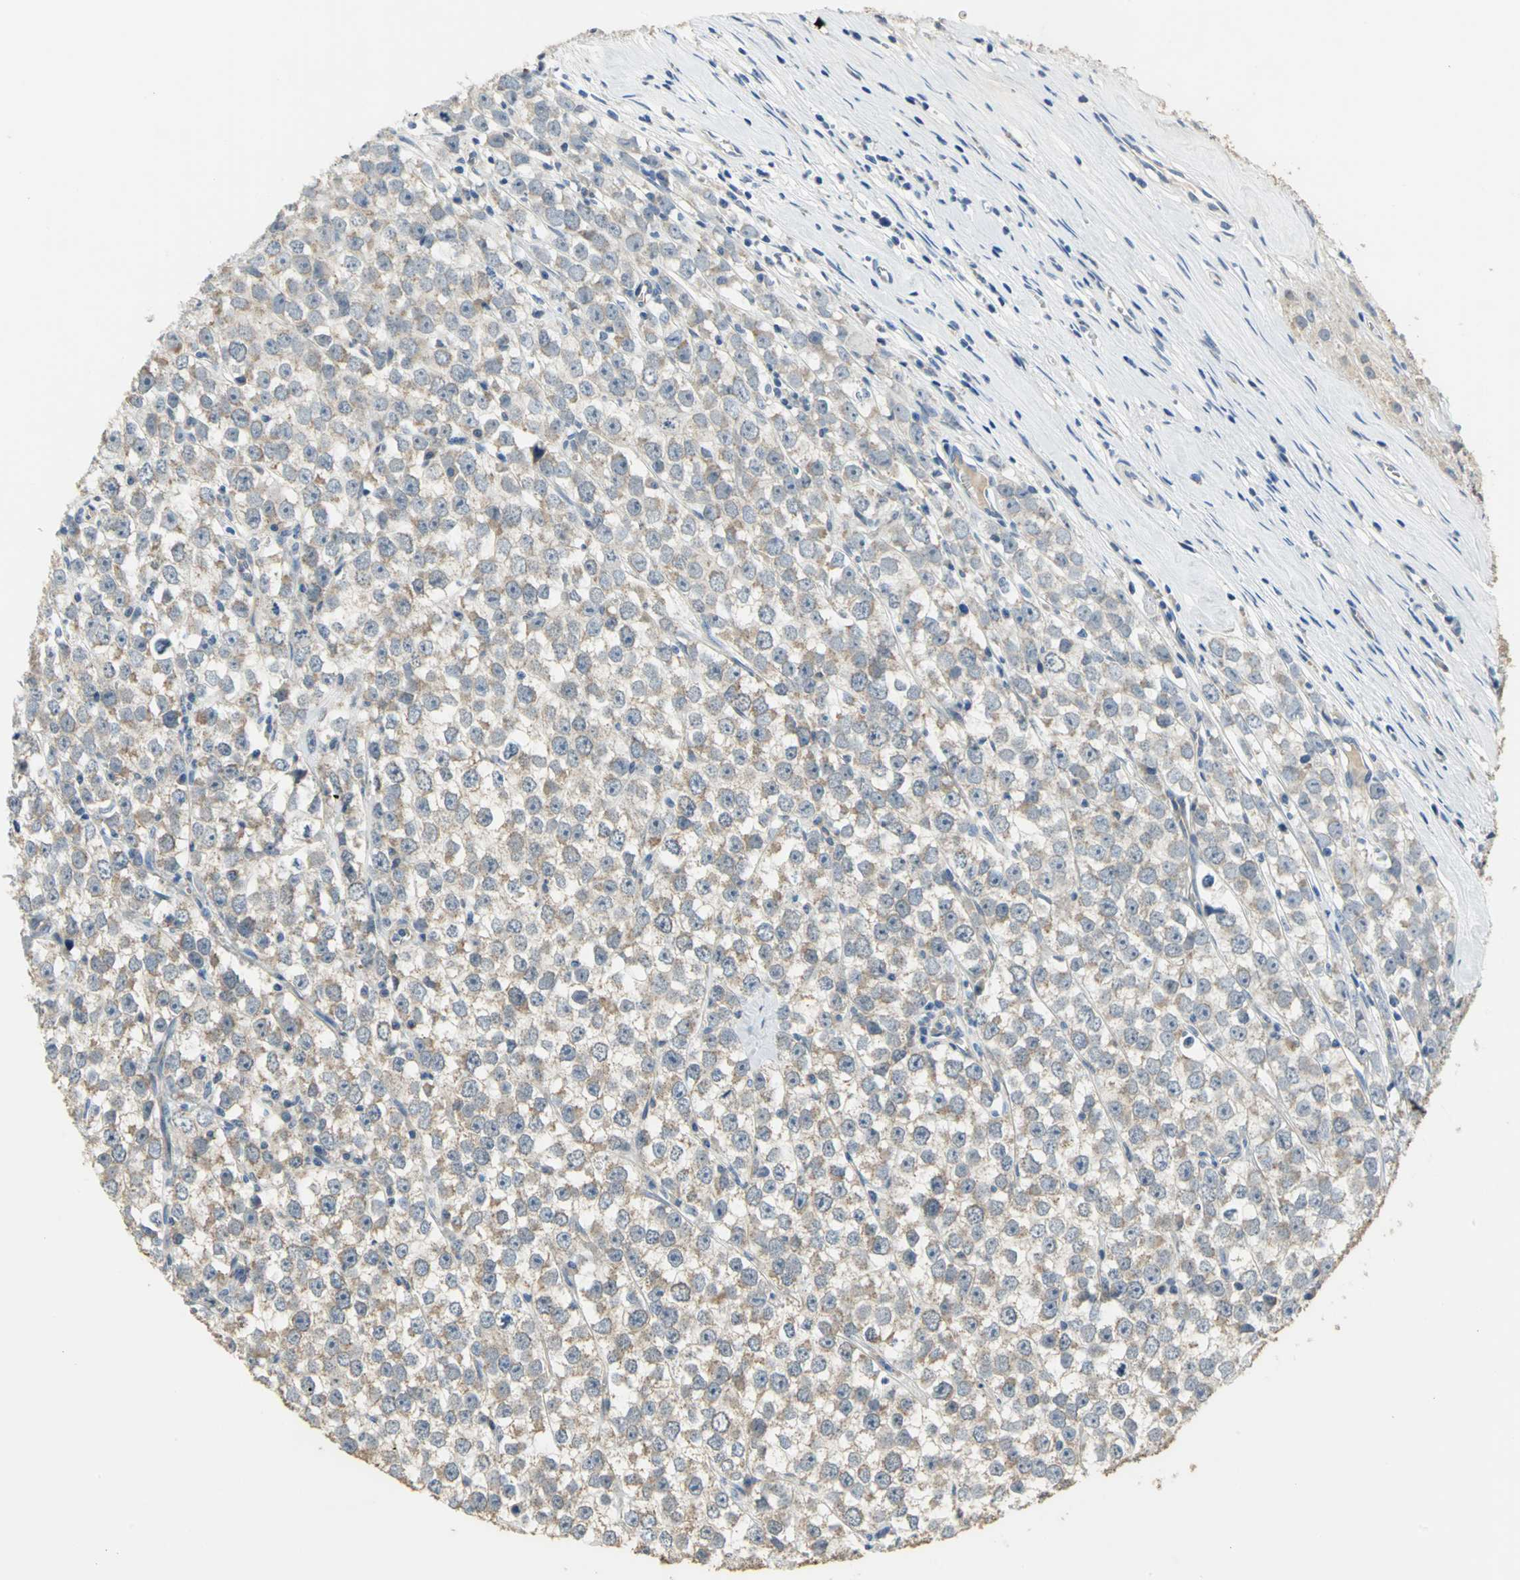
{"staining": {"intensity": "weak", "quantity": ">75%", "location": "cytoplasmic/membranous"}, "tissue": "testis cancer", "cell_type": "Tumor cells", "image_type": "cancer", "snomed": [{"axis": "morphology", "description": "Seminoma, NOS"}, {"axis": "morphology", "description": "Carcinoma, Embryonal, NOS"}, {"axis": "topography", "description": "Testis"}], "caption": "Testis cancer stained with a brown dye demonstrates weak cytoplasmic/membranous positive positivity in about >75% of tumor cells.", "gene": "HTR1F", "patient": {"sex": "male", "age": 52}}